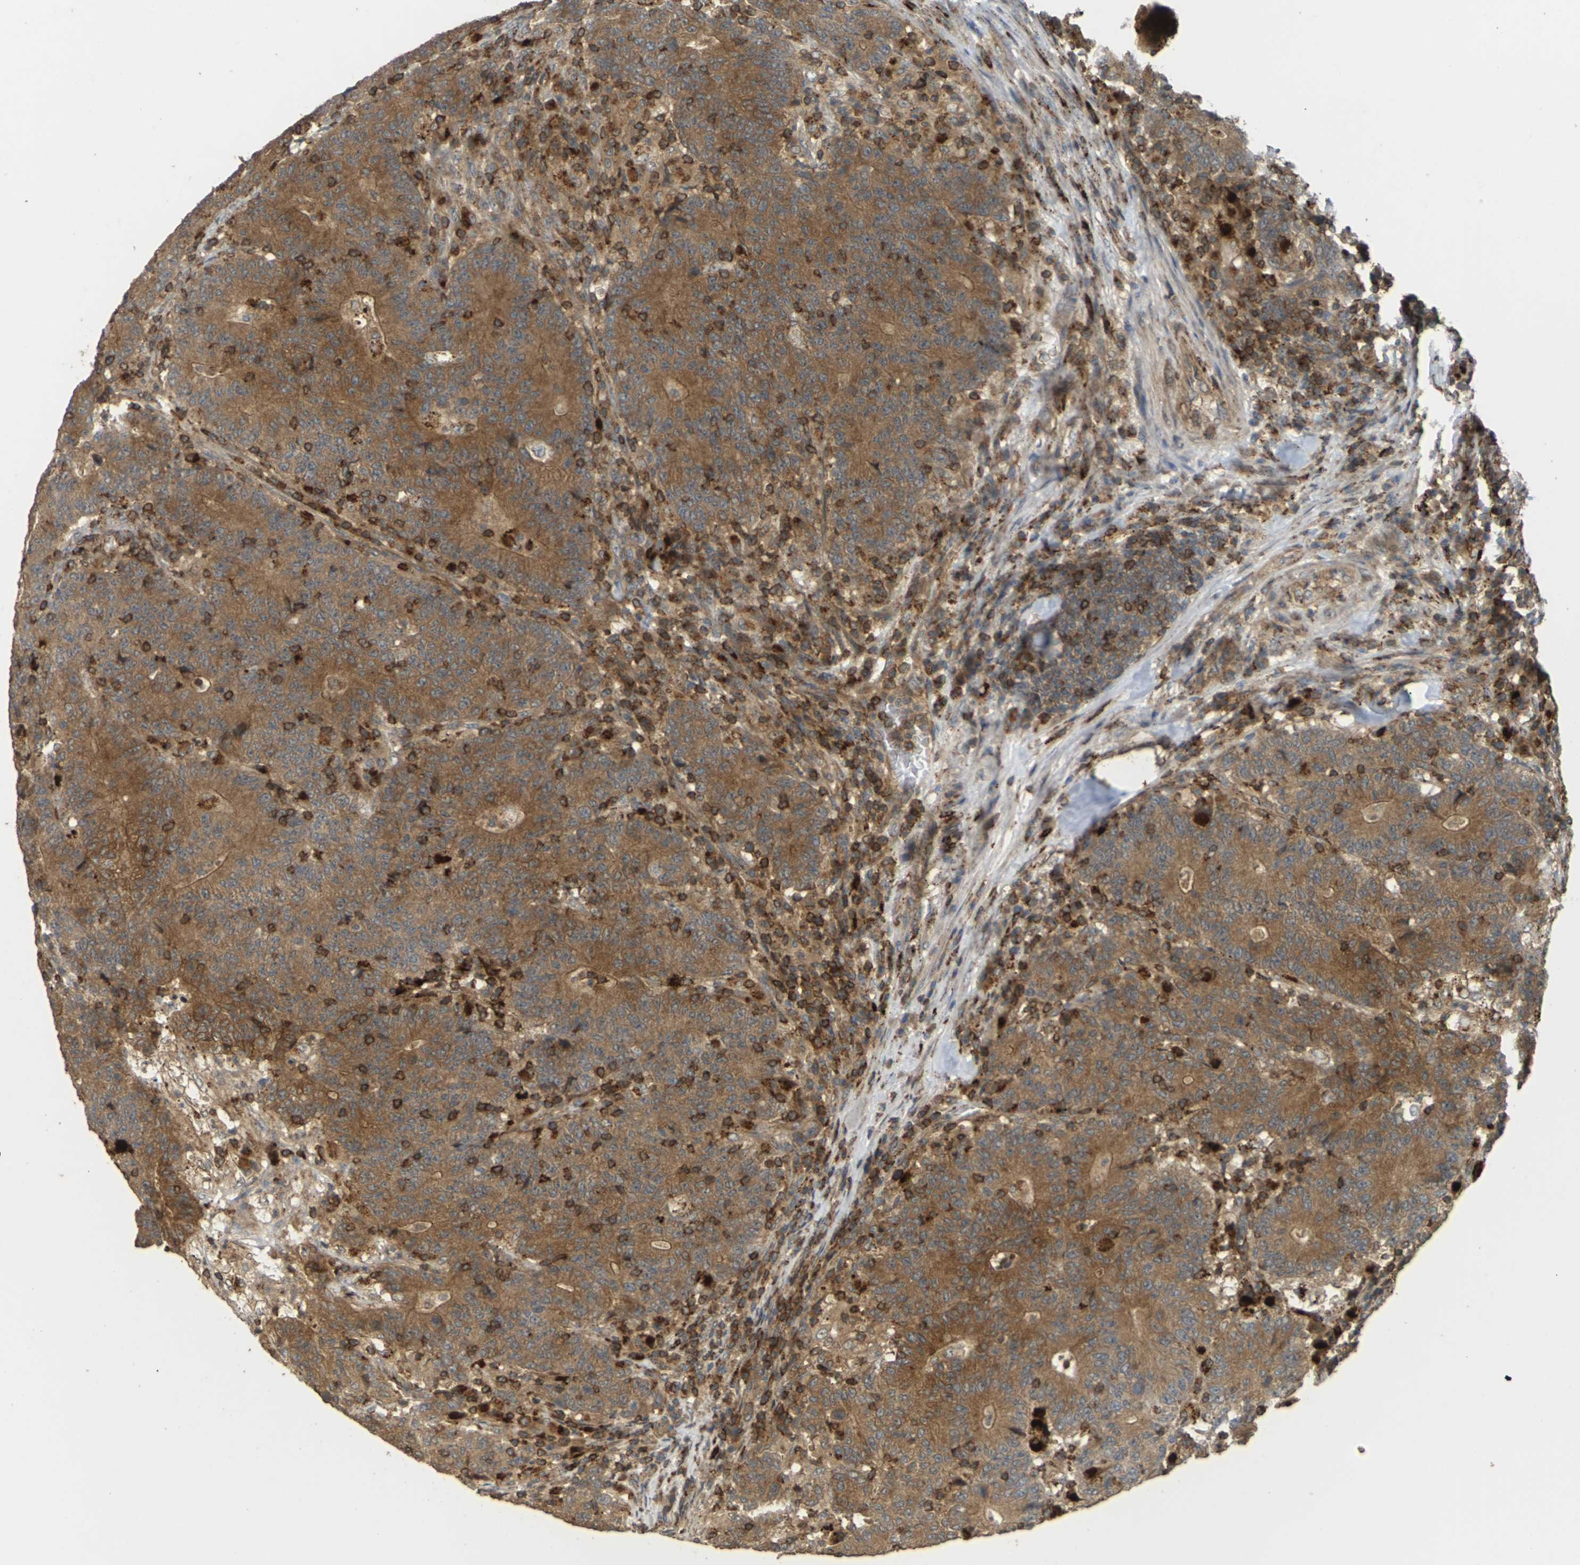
{"staining": {"intensity": "moderate", "quantity": ">75%", "location": "cytoplasmic/membranous"}, "tissue": "colorectal cancer", "cell_type": "Tumor cells", "image_type": "cancer", "snomed": [{"axis": "morphology", "description": "Normal tissue, NOS"}, {"axis": "morphology", "description": "Adenocarcinoma, NOS"}, {"axis": "topography", "description": "Colon"}], "caption": "Immunohistochemistry (IHC) (DAB) staining of colorectal adenocarcinoma displays moderate cytoplasmic/membranous protein positivity in approximately >75% of tumor cells.", "gene": "KSR1", "patient": {"sex": "female", "age": 75}}